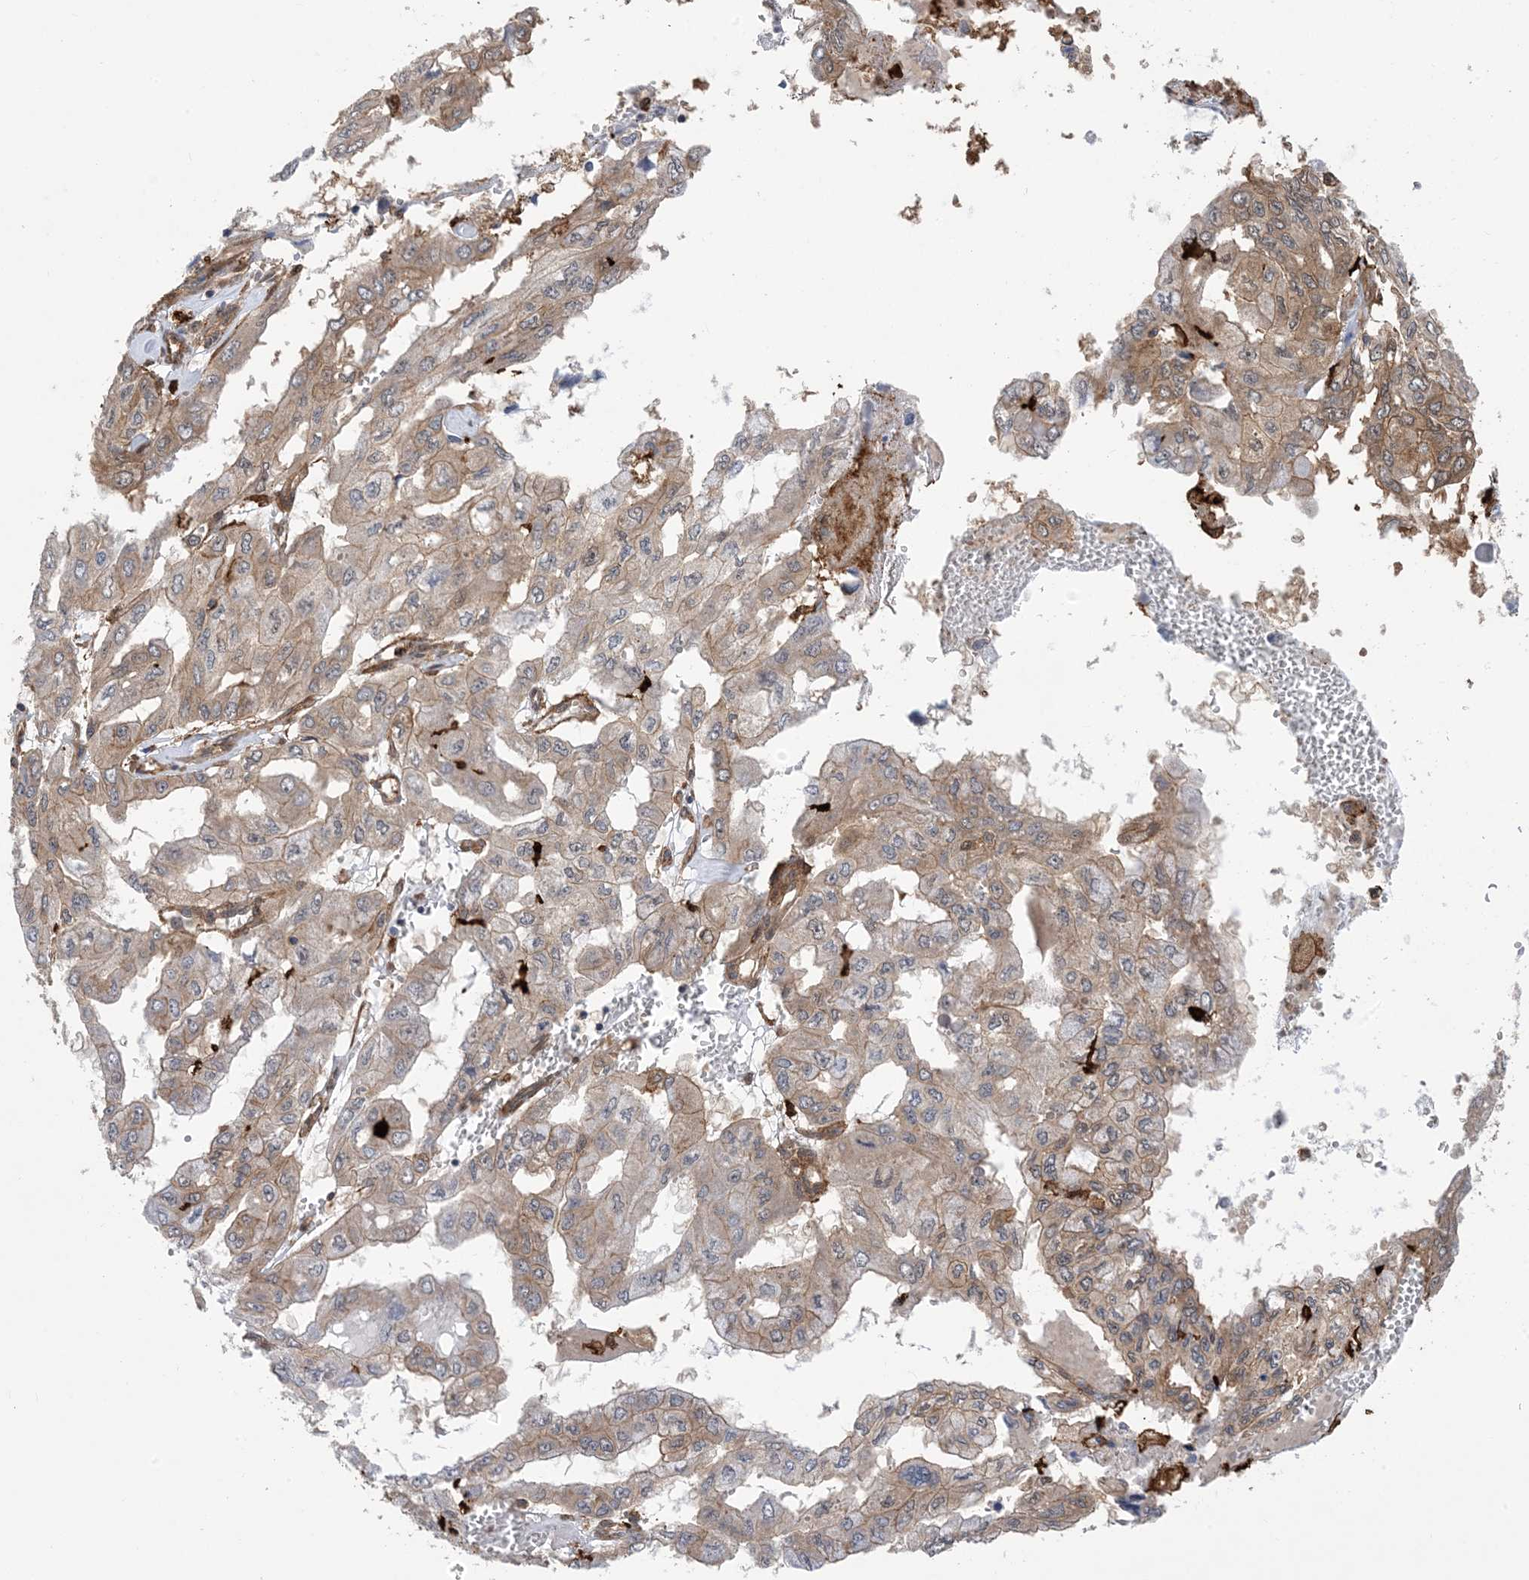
{"staining": {"intensity": "moderate", "quantity": "25%-75%", "location": "cytoplasmic/membranous"}, "tissue": "pancreatic cancer", "cell_type": "Tumor cells", "image_type": "cancer", "snomed": [{"axis": "morphology", "description": "Adenocarcinoma, NOS"}, {"axis": "topography", "description": "Pancreas"}], "caption": "An immunohistochemistry image of neoplastic tissue is shown. Protein staining in brown shows moderate cytoplasmic/membranous positivity in pancreatic cancer within tumor cells.", "gene": "HS1BP3", "patient": {"sex": "male", "age": 51}}